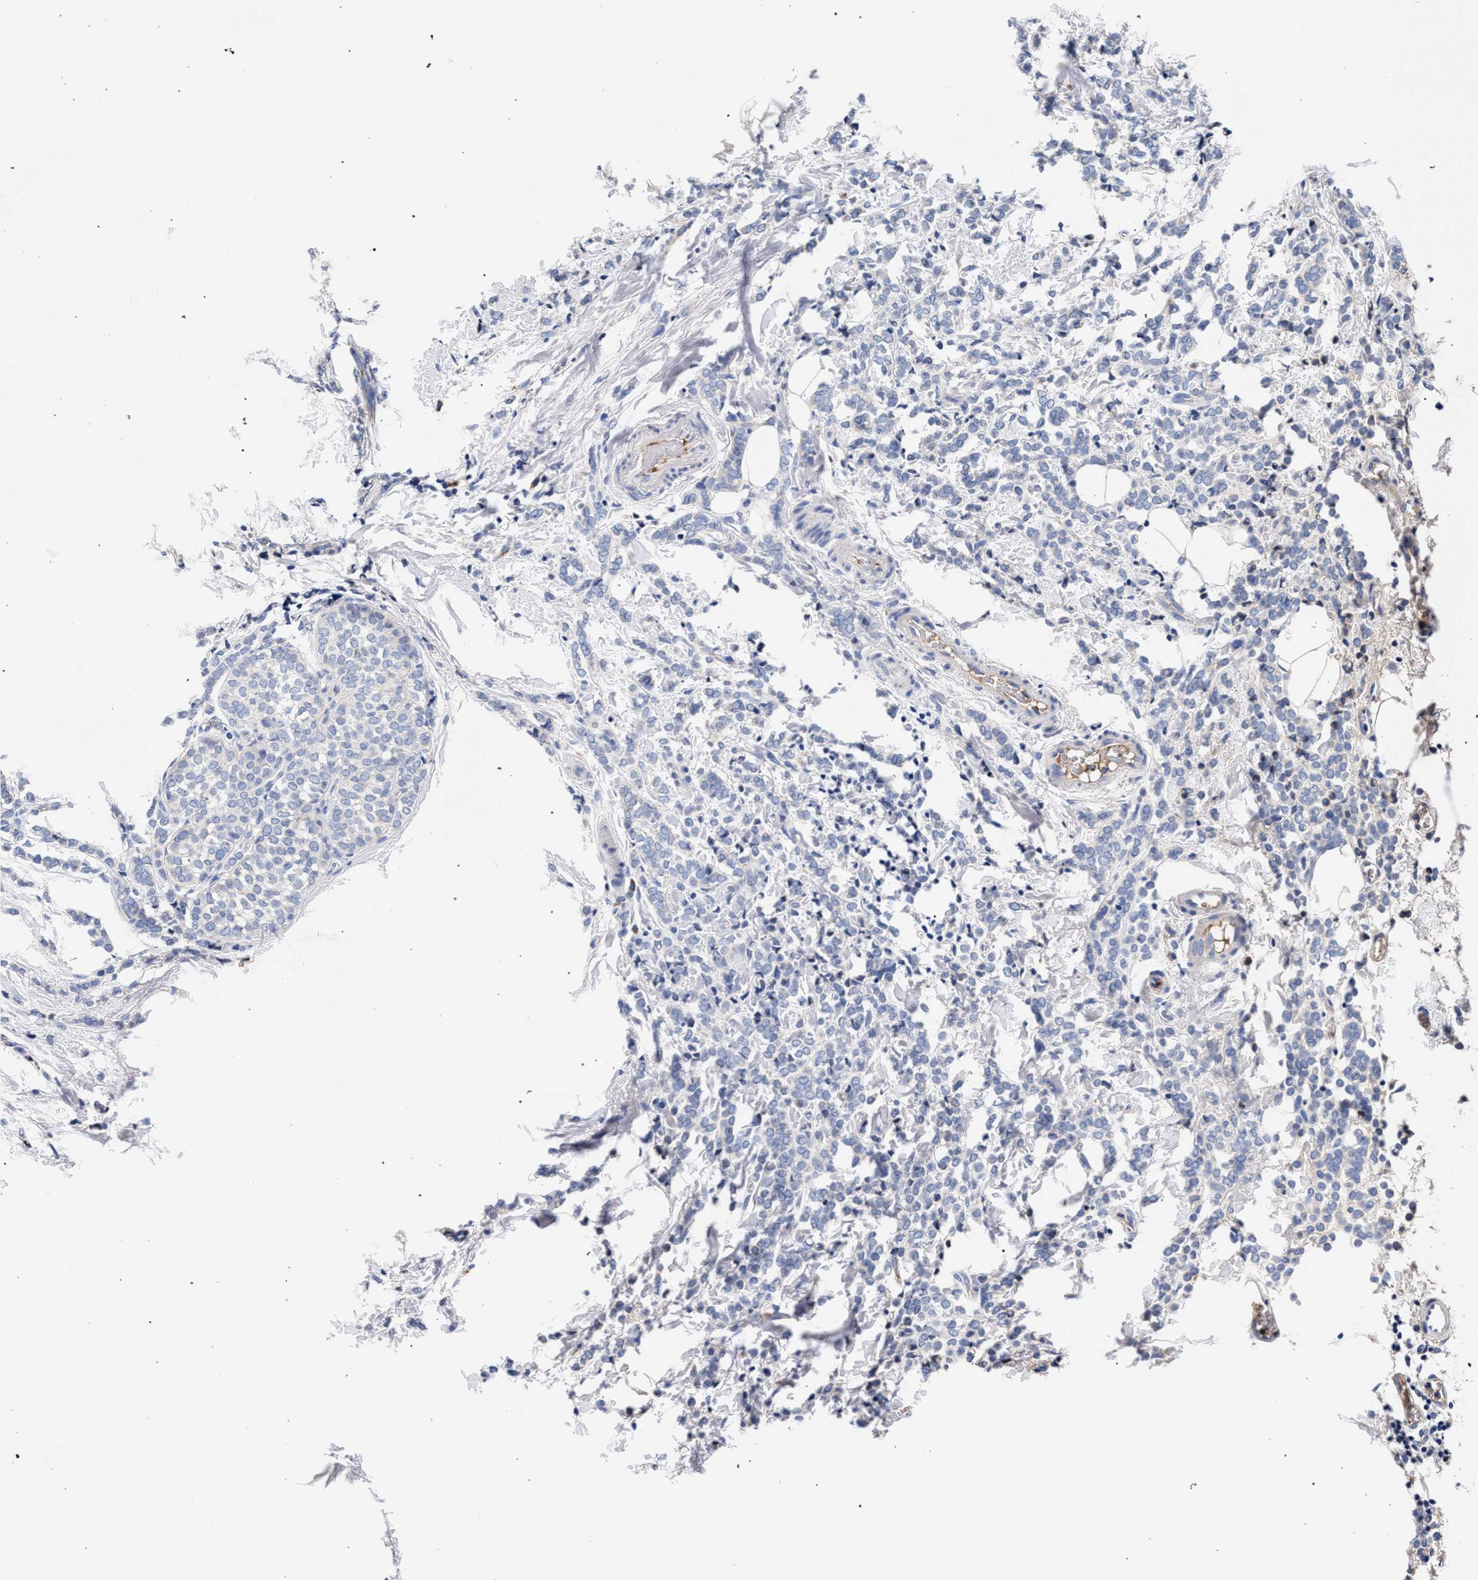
{"staining": {"intensity": "negative", "quantity": "none", "location": "none"}, "tissue": "breast cancer", "cell_type": "Tumor cells", "image_type": "cancer", "snomed": [{"axis": "morphology", "description": "Lobular carcinoma"}, {"axis": "topography", "description": "Breast"}], "caption": "This is an immunohistochemistry (IHC) image of human breast cancer. There is no staining in tumor cells.", "gene": "ACOX1", "patient": {"sex": "female", "age": 50}}